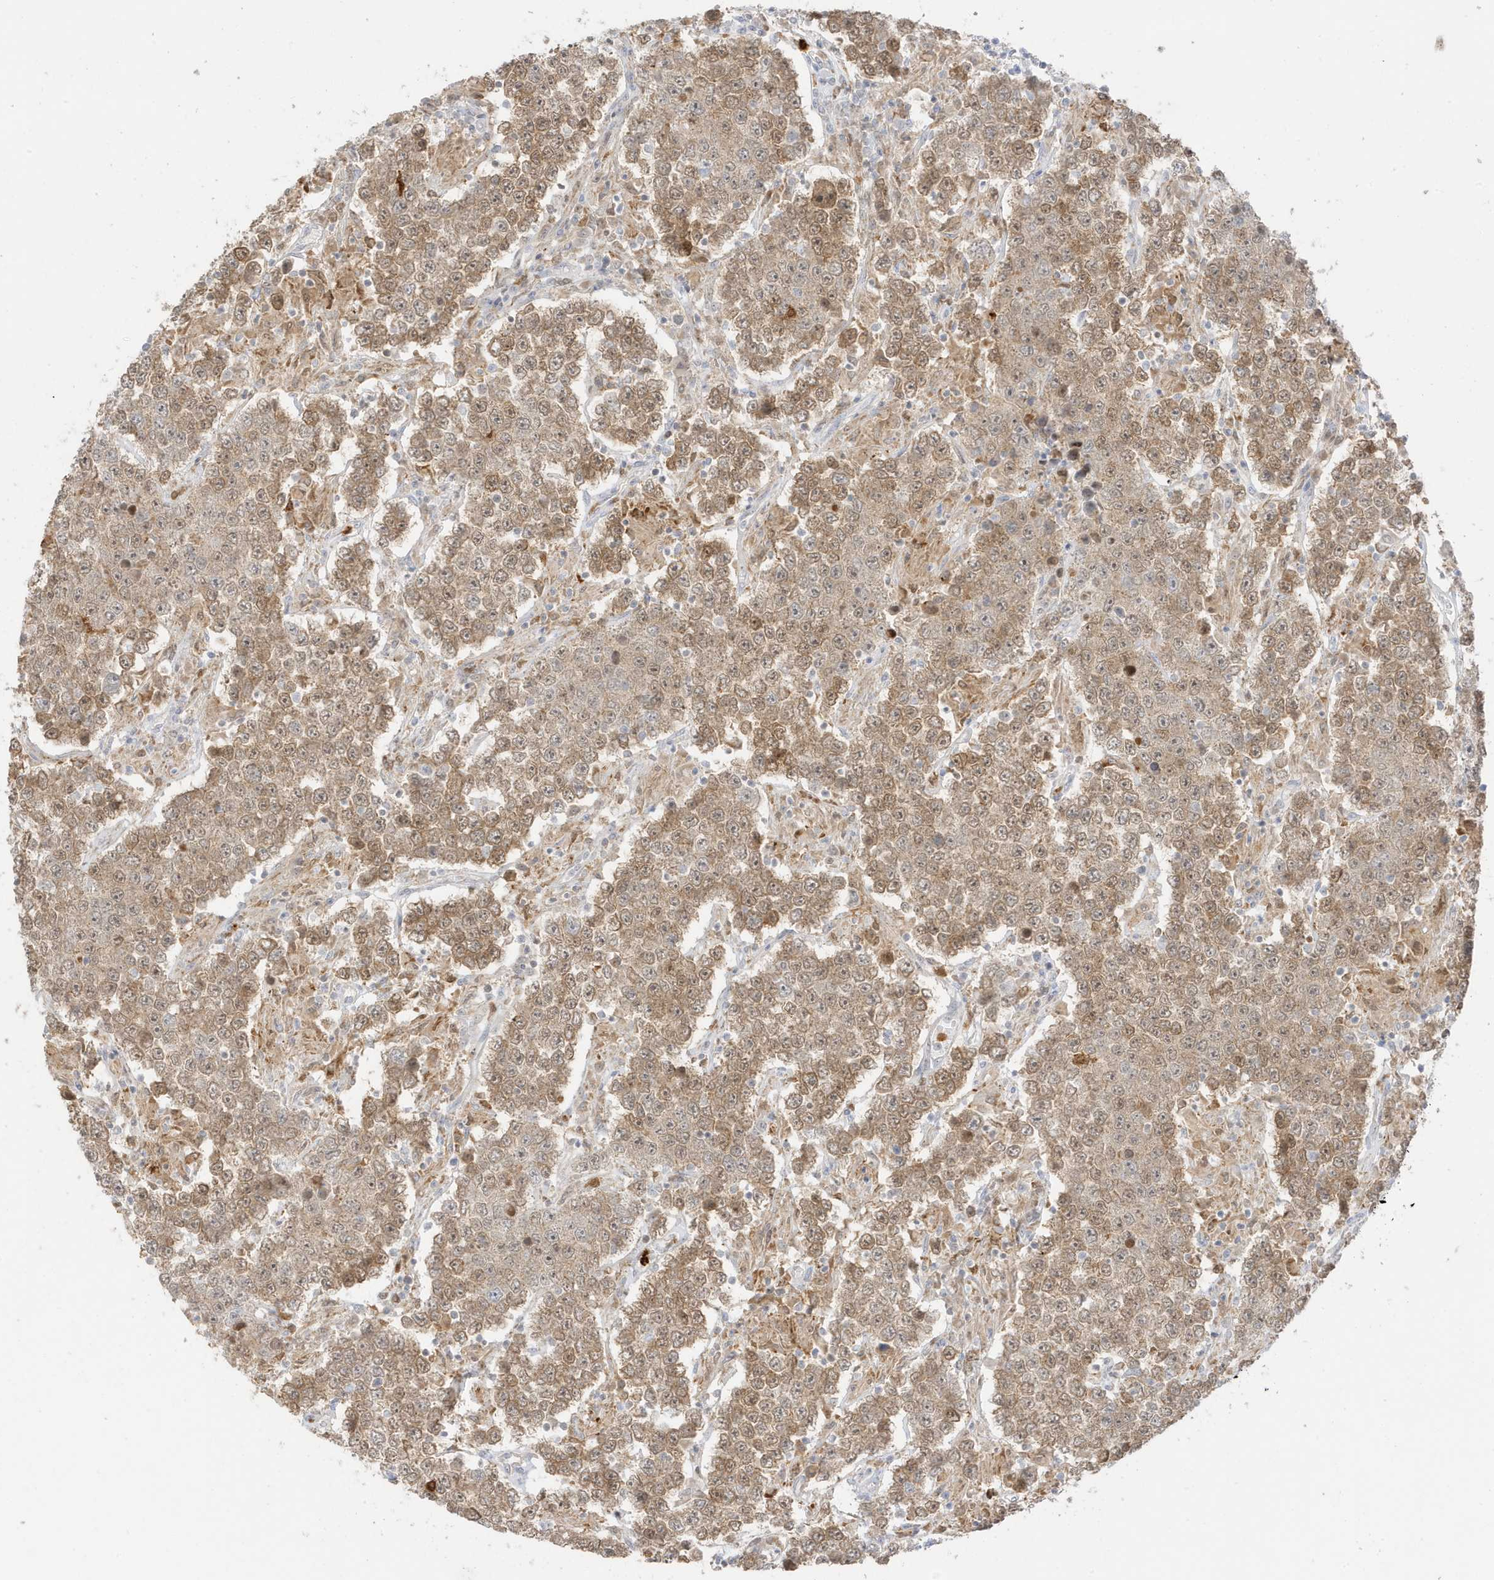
{"staining": {"intensity": "moderate", "quantity": ">75%", "location": "cytoplasmic/membranous,nuclear"}, "tissue": "testis cancer", "cell_type": "Tumor cells", "image_type": "cancer", "snomed": [{"axis": "morphology", "description": "Normal tissue, NOS"}, {"axis": "morphology", "description": "Urothelial carcinoma, High grade"}, {"axis": "morphology", "description": "Seminoma, NOS"}, {"axis": "morphology", "description": "Carcinoma, Embryonal, NOS"}, {"axis": "topography", "description": "Urinary bladder"}, {"axis": "topography", "description": "Testis"}], "caption": "The micrograph shows a brown stain indicating the presence of a protein in the cytoplasmic/membranous and nuclear of tumor cells in testis urothelial carcinoma (high-grade).", "gene": "GCA", "patient": {"sex": "male", "age": 41}}